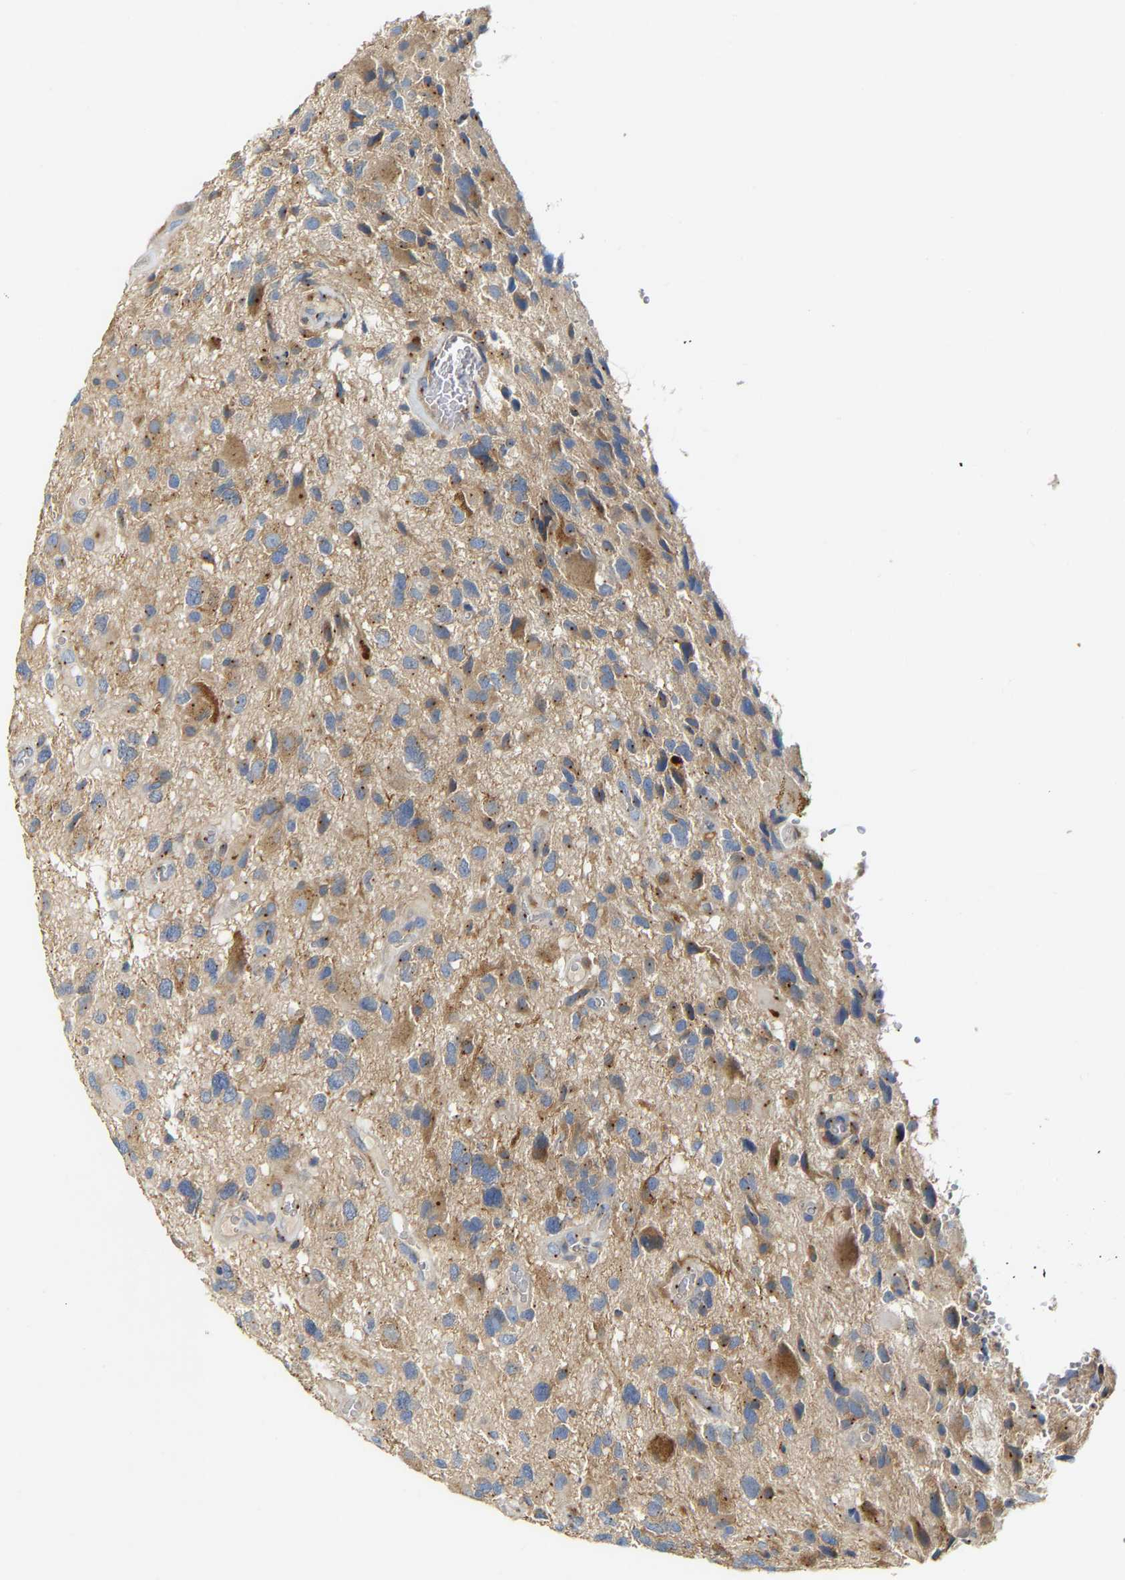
{"staining": {"intensity": "moderate", "quantity": "<25%", "location": "cytoplasmic/membranous"}, "tissue": "glioma", "cell_type": "Tumor cells", "image_type": "cancer", "snomed": [{"axis": "morphology", "description": "Glioma, malignant, High grade"}, {"axis": "topography", "description": "Brain"}], "caption": "Moderate cytoplasmic/membranous protein positivity is appreciated in approximately <25% of tumor cells in high-grade glioma (malignant).", "gene": "PCNT", "patient": {"sex": "male", "age": 33}}